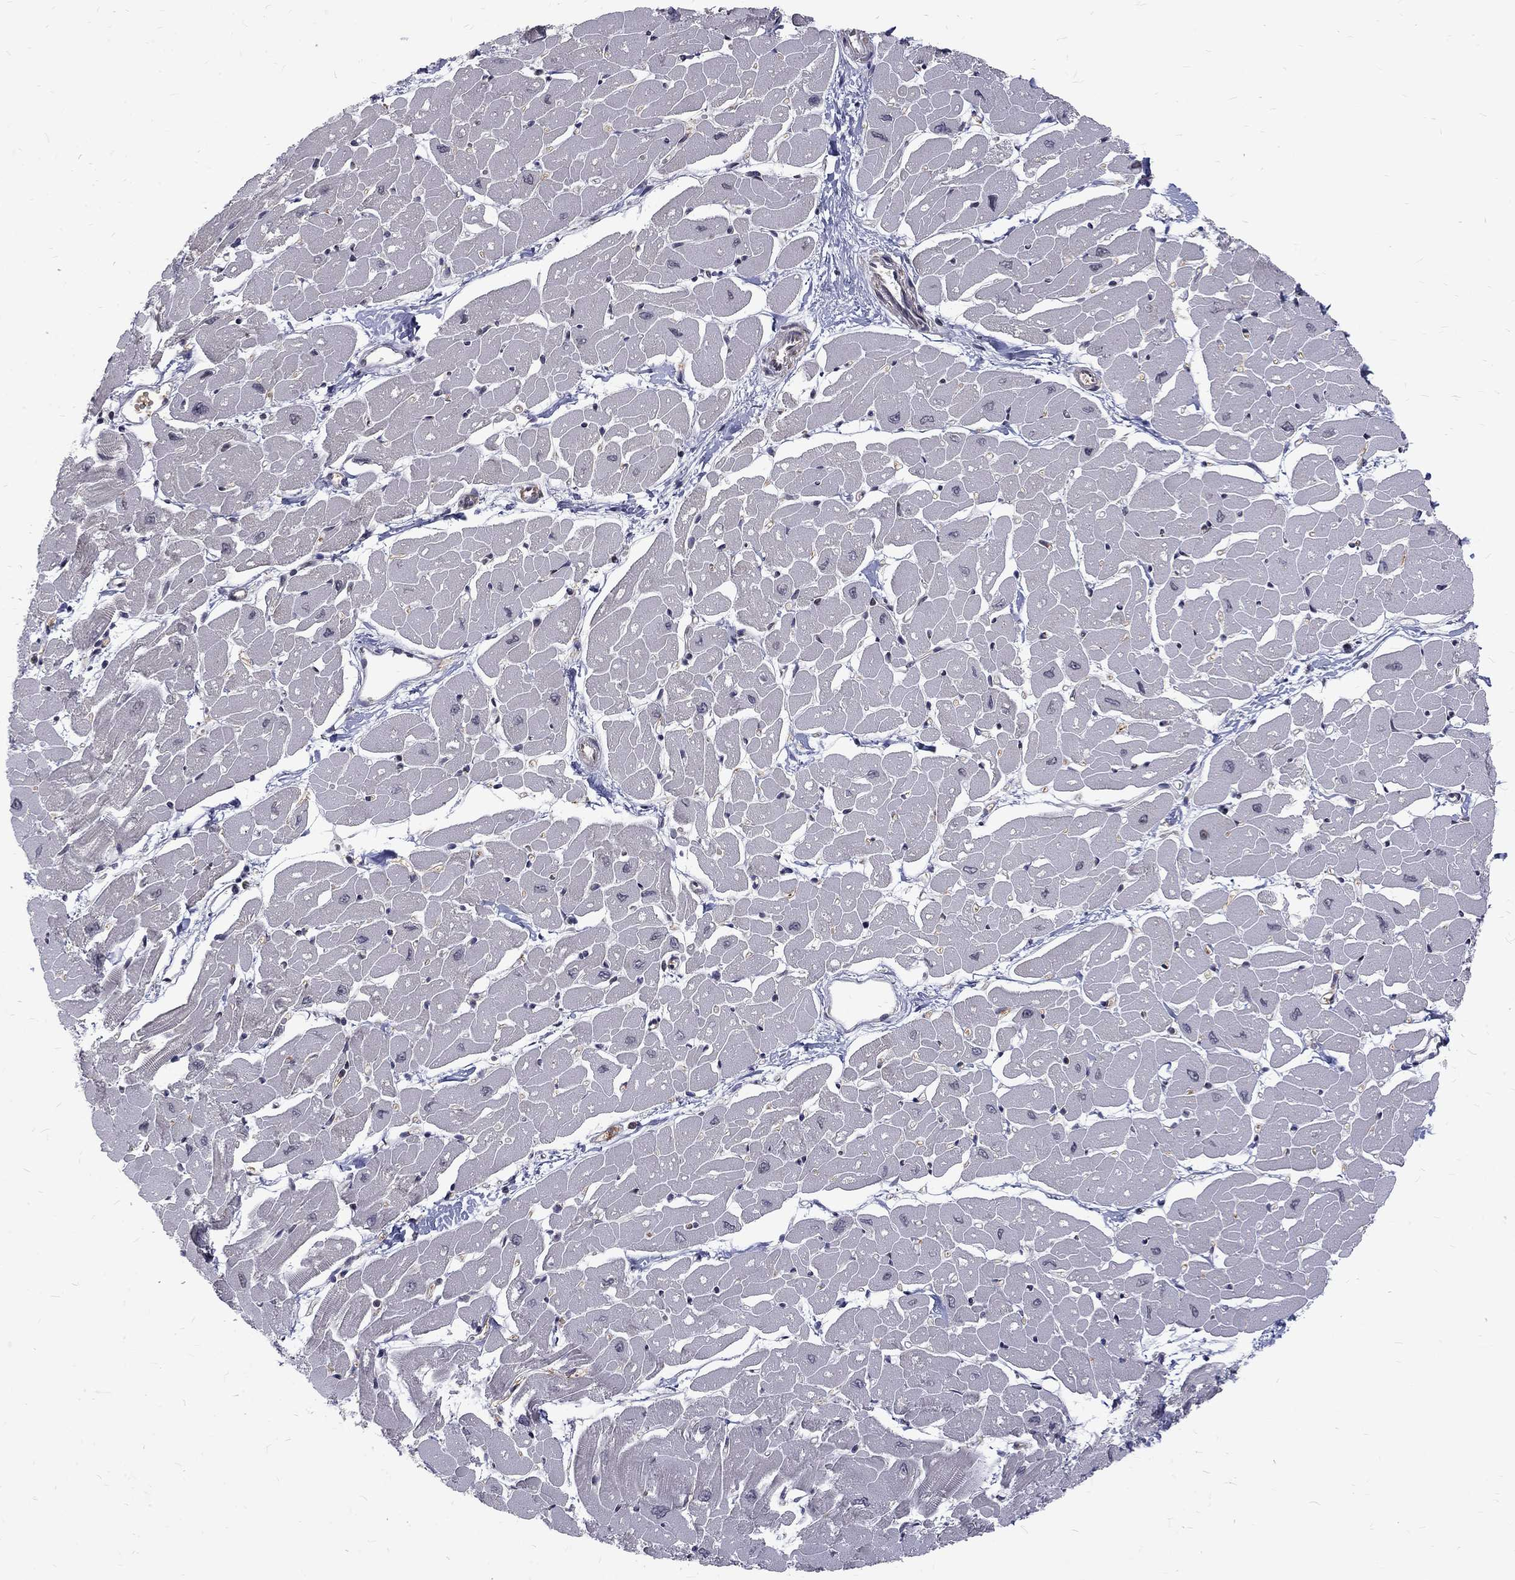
{"staining": {"intensity": "negative", "quantity": "none", "location": "none"}, "tissue": "heart muscle", "cell_type": "Cardiomyocytes", "image_type": "normal", "snomed": [{"axis": "morphology", "description": "Normal tissue, NOS"}, {"axis": "topography", "description": "Heart"}], "caption": "The image exhibits no significant positivity in cardiomyocytes of heart muscle.", "gene": "TCEAL1", "patient": {"sex": "male", "age": 57}}